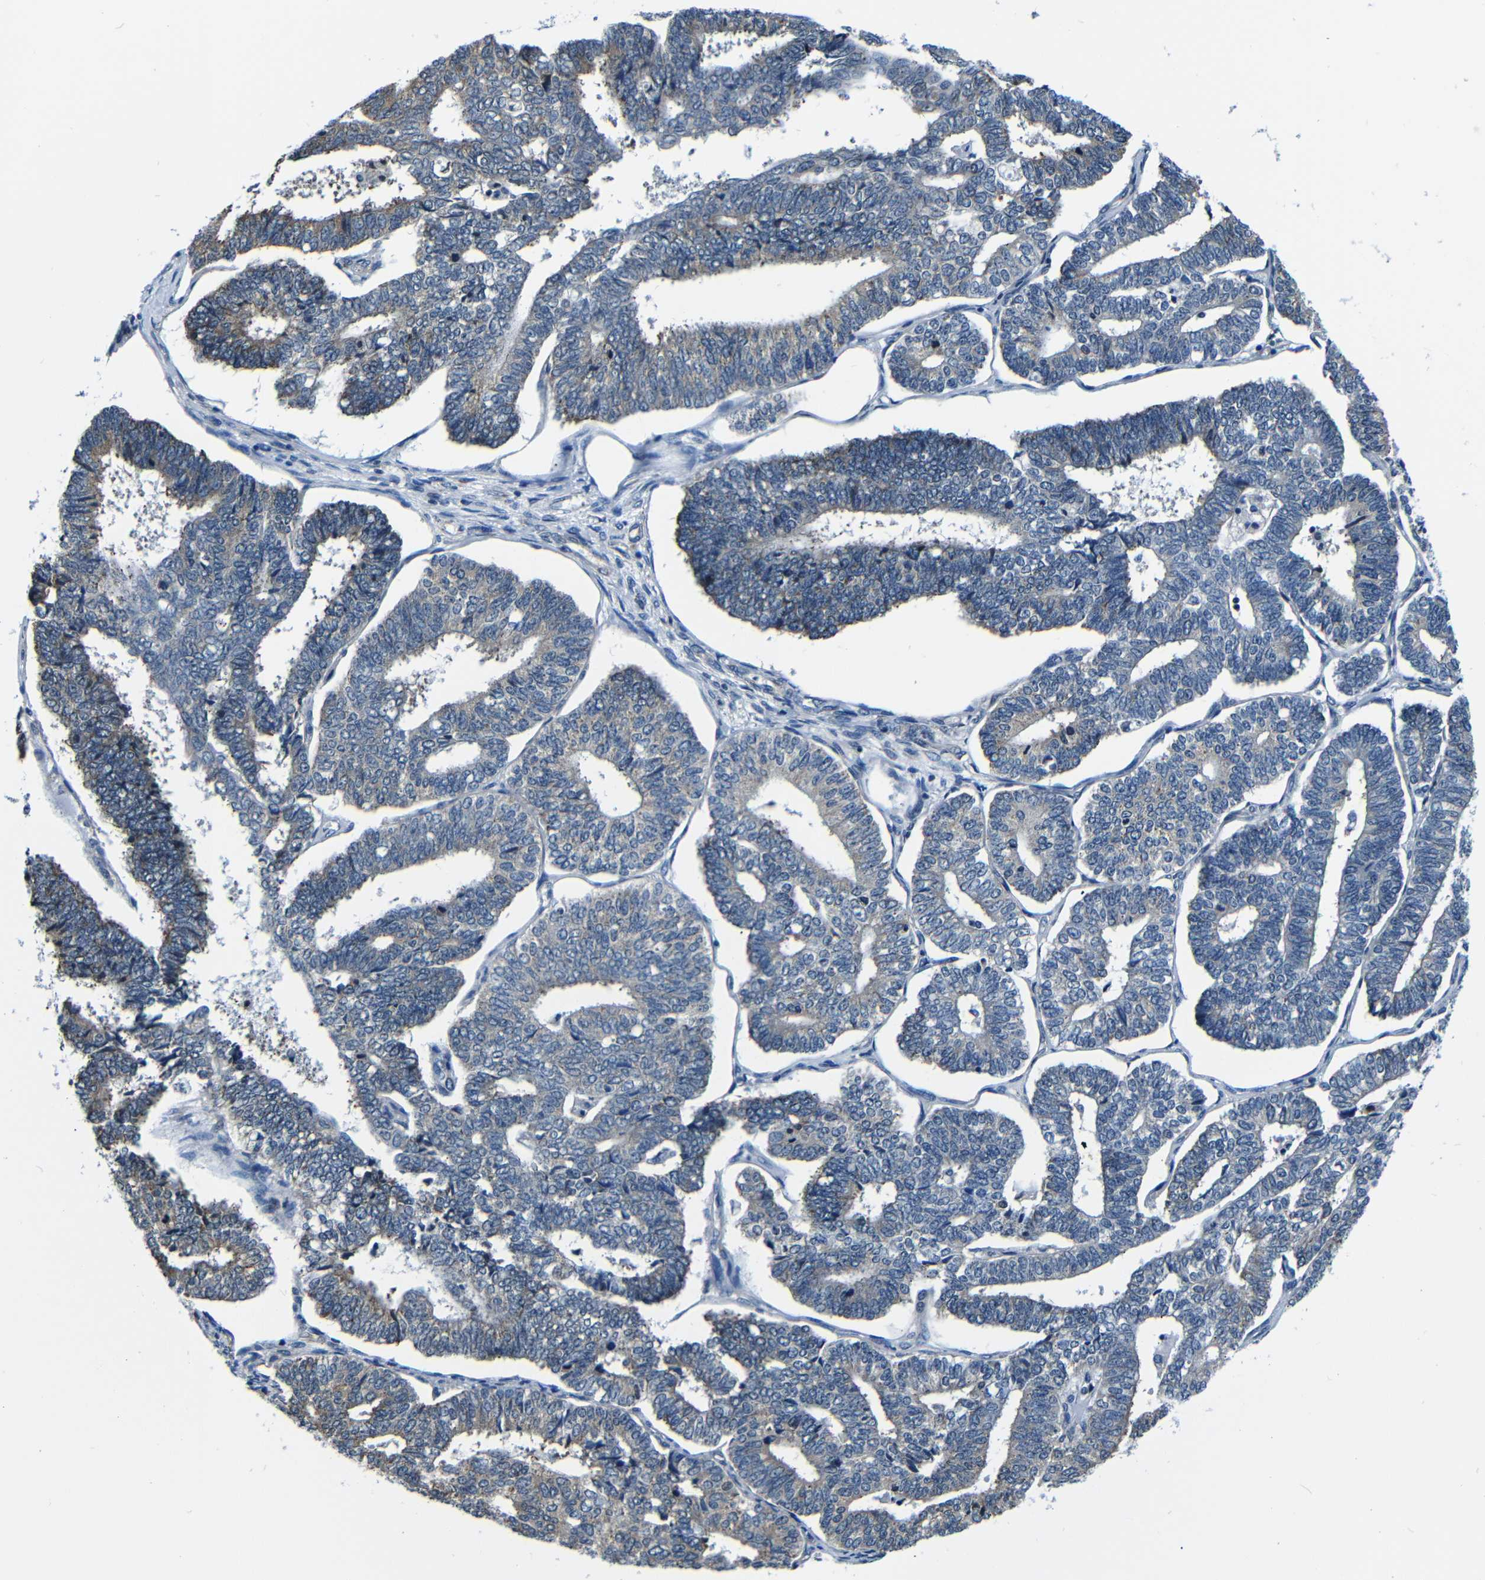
{"staining": {"intensity": "weak", "quantity": "25%-75%", "location": "cytoplasmic/membranous"}, "tissue": "endometrial cancer", "cell_type": "Tumor cells", "image_type": "cancer", "snomed": [{"axis": "morphology", "description": "Adenocarcinoma, NOS"}, {"axis": "topography", "description": "Endometrium"}], "caption": "IHC photomicrograph of neoplastic tissue: adenocarcinoma (endometrial) stained using IHC reveals low levels of weak protein expression localized specifically in the cytoplasmic/membranous of tumor cells, appearing as a cytoplasmic/membranous brown color.", "gene": "NCBP3", "patient": {"sex": "female", "age": 70}}